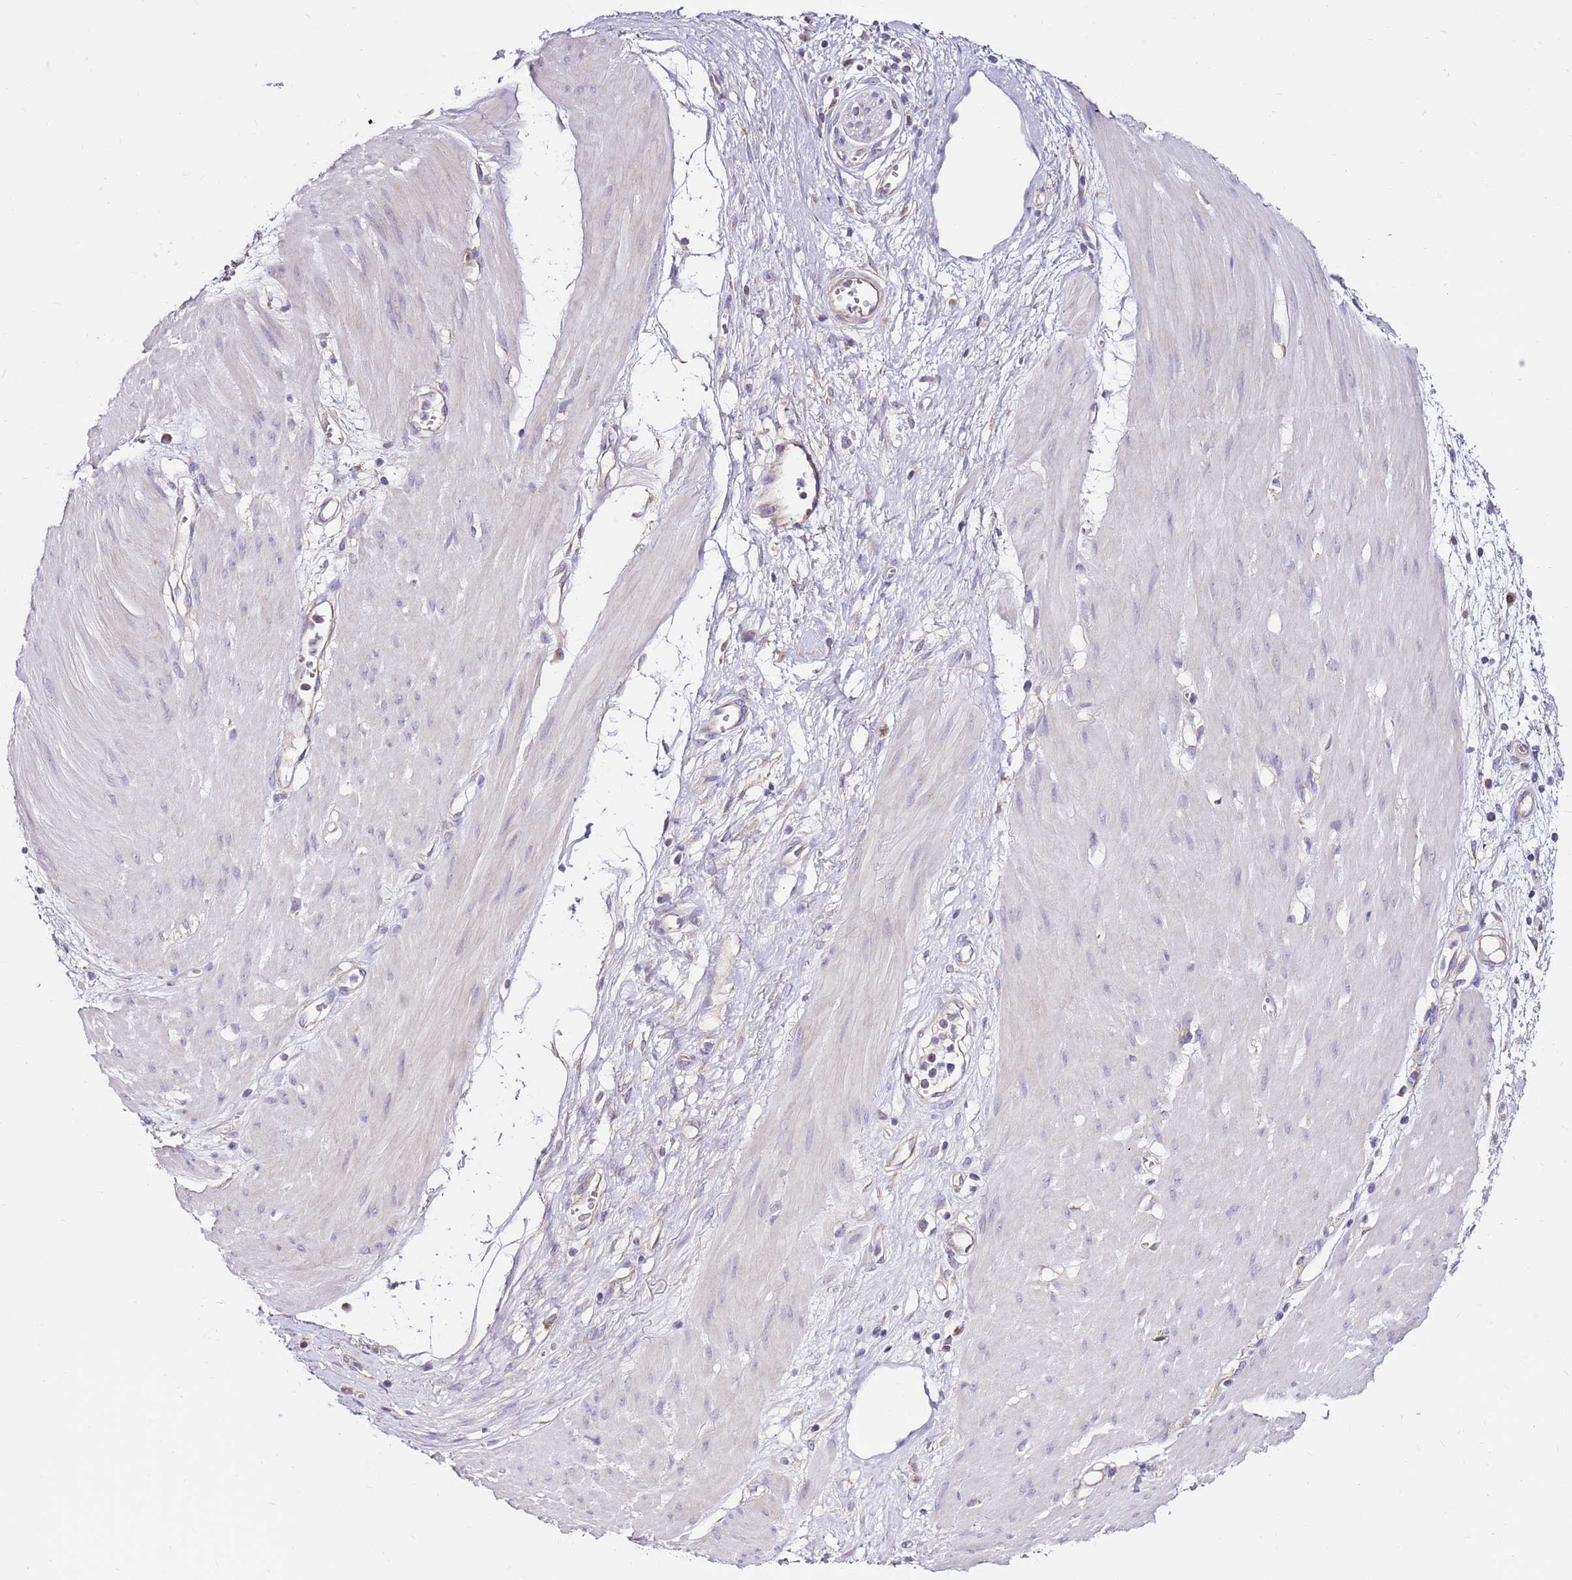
{"staining": {"intensity": "negative", "quantity": "none", "location": "none"}, "tissue": "stomach cancer", "cell_type": "Tumor cells", "image_type": "cancer", "snomed": [{"axis": "morphology", "description": "Adenocarcinoma, NOS"}, {"axis": "topography", "description": "Stomach"}], "caption": "Micrograph shows no significant protein staining in tumor cells of stomach cancer.", "gene": "SMG1", "patient": {"sex": "female", "age": 76}}